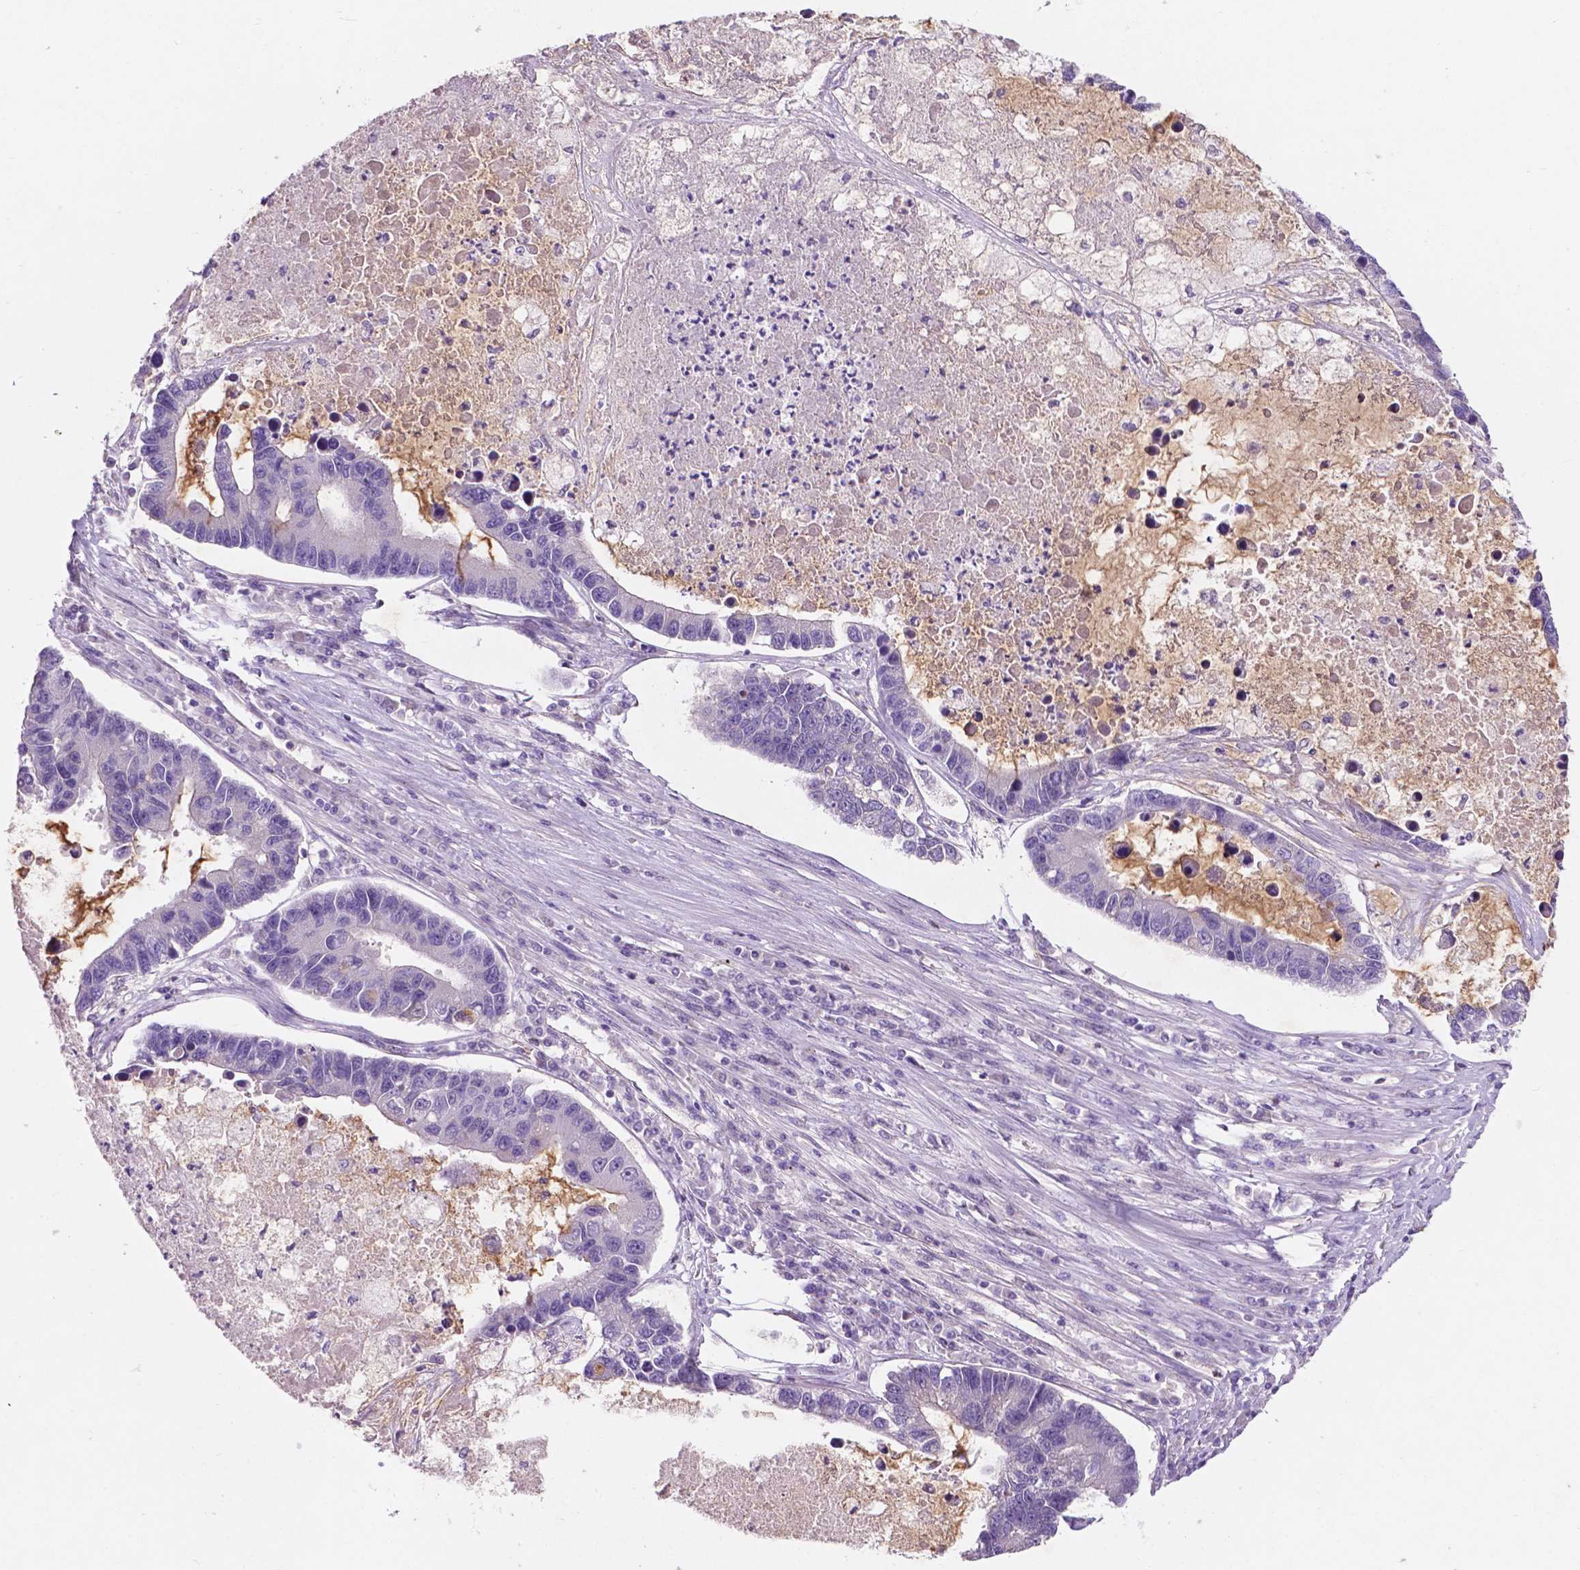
{"staining": {"intensity": "negative", "quantity": "none", "location": "none"}, "tissue": "lung cancer", "cell_type": "Tumor cells", "image_type": "cancer", "snomed": [{"axis": "morphology", "description": "Adenocarcinoma, NOS"}, {"axis": "topography", "description": "Bronchus"}, {"axis": "topography", "description": "Lung"}], "caption": "Lung cancer (adenocarcinoma) stained for a protein using immunohistochemistry (IHC) reveals no expression tumor cells.", "gene": "ARL5C", "patient": {"sex": "female", "age": 51}}